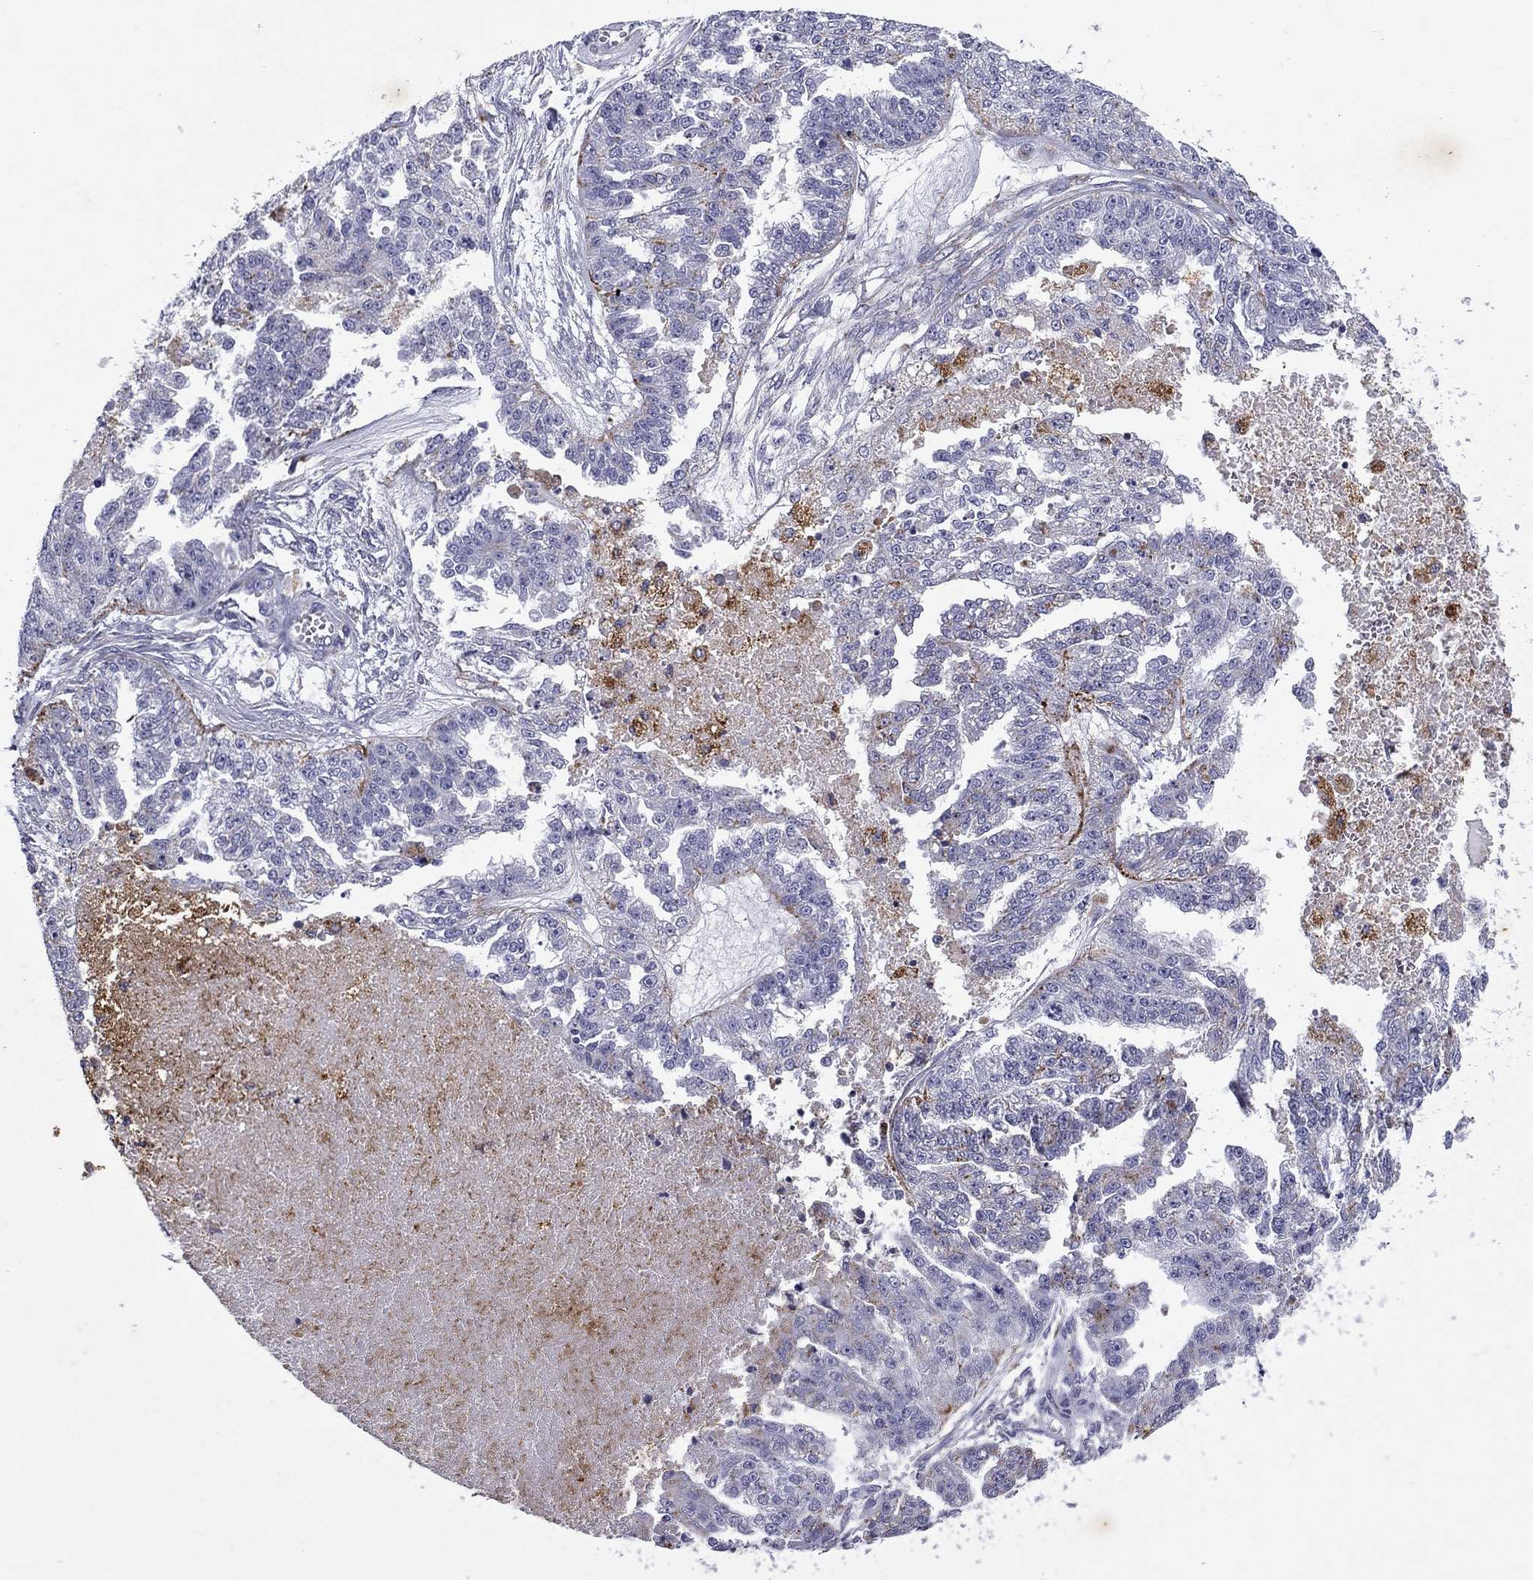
{"staining": {"intensity": "negative", "quantity": "none", "location": "none"}, "tissue": "ovarian cancer", "cell_type": "Tumor cells", "image_type": "cancer", "snomed": [{"axis": "morphology", "description": "Cystadenocarcinoma, serous, NOS"}, {"axis": "topography", "description": "Ovary"}], "caption": "High power microscopy histopathology image of an IHC micrograph of ovarian serous cystadenocarcinoma, revealing no significant positivity in tumor cells.", "gene": "MADCAM1", "patient": {"sex": "female", "age": 58}}